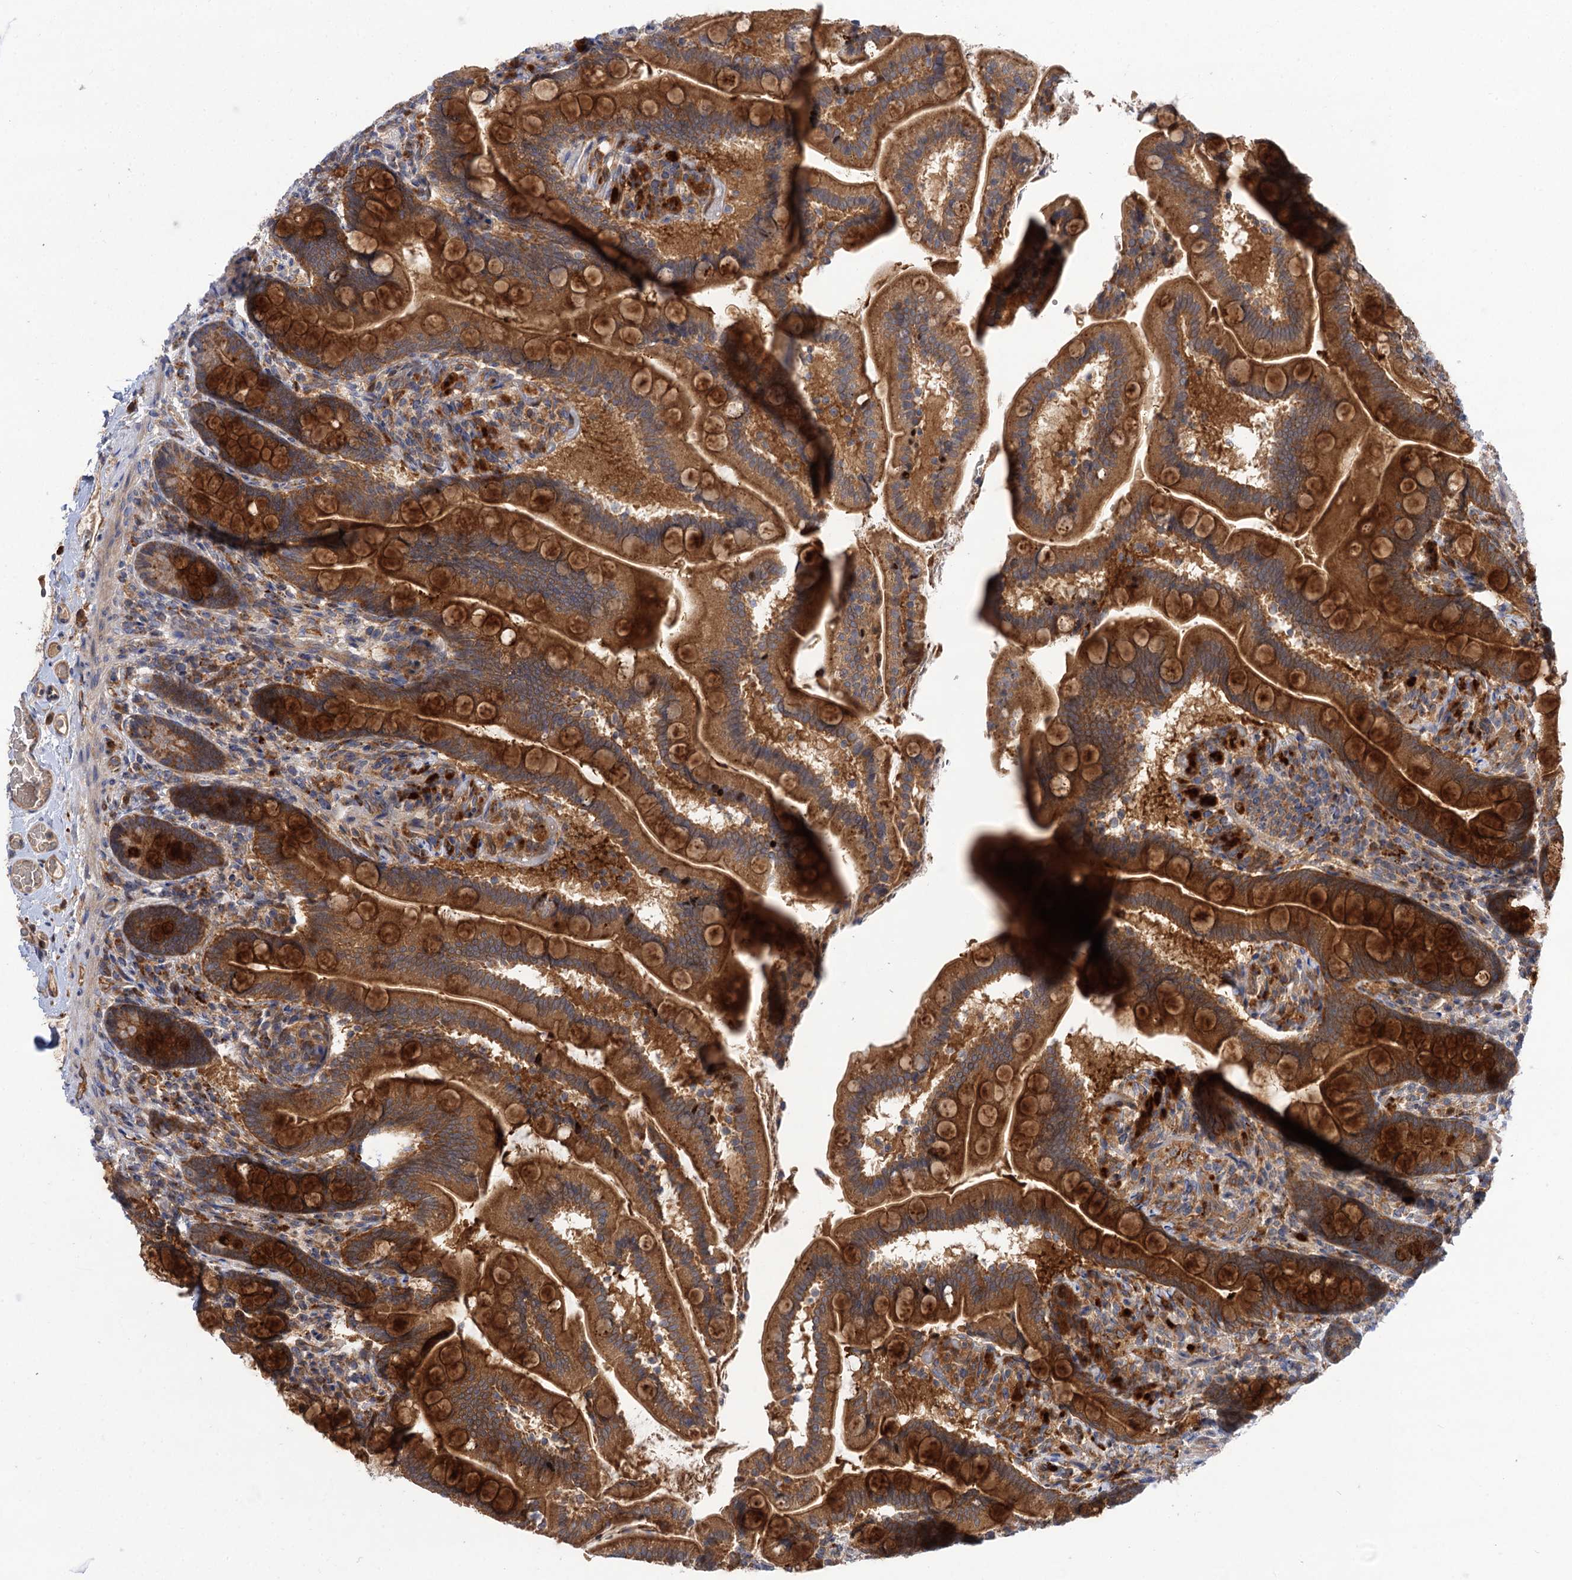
{"staining": {"intensity": "strong", "quantity": ">75%", "location": "cytoplasmic/membranous"}, "tissue": "small intestine", "cell_type": "Glandular cells", "image_type": "normal", "snomed": [{"axis": "morphology", "description": "Normal tissue, NOS"}, {"axis": "topography", "description": "Small intestine"}], "caption": "An immunohistochemistry image of normal tissue is shown. Protein staining in brown shows strong cytoplasmic/membranous positivity in small intestine within glandular cells. The protein is stained brown, and the nuclei are stained in blue (DAB IHC with brightfield microscopy, high magnification).", "gene": "PATL1", "patient": {"sex": "female", "age": 64}}